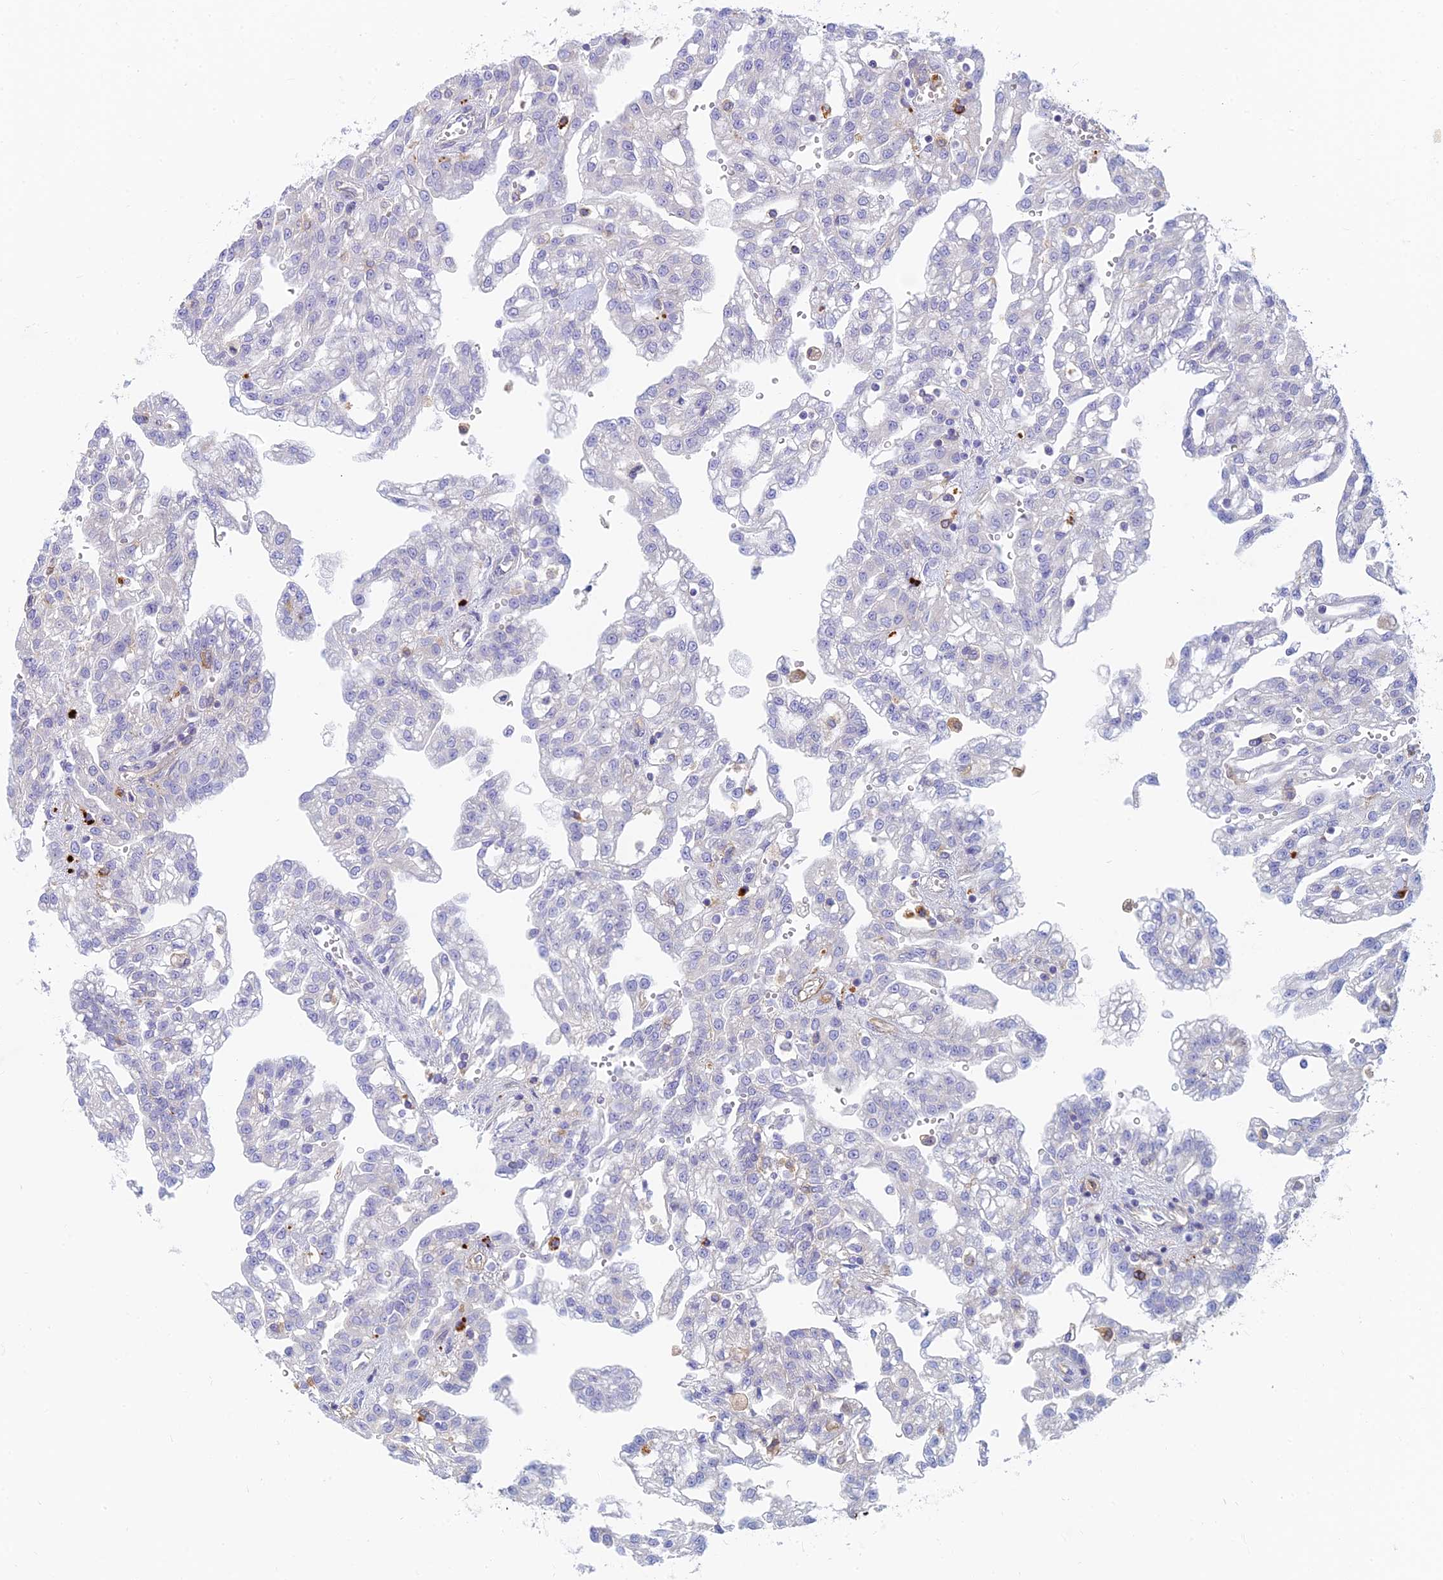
{"staining": {"intensity": "negative", "quantity": "none", "location": "none"}, "tissue": "renal cancer", "cell_type": "Tumor cells", "image_type": "cancer", "snomed": [{"axis": "morphology", "description": "Adenocarcinoma, NOS"}, {"axis": "topography", "description": "Kidney"}], "caption": "DAB immunohistochemical staining of renal adenocarcinoma displays no significant expression in tumor cells. (Stains: DAB immunohistochemistry with hematoxylin counter stain, Microscopy: brightfield microscopy at high magnification).", "gene": "STRN4", "patient": {"sex": "male", "age": 63}}